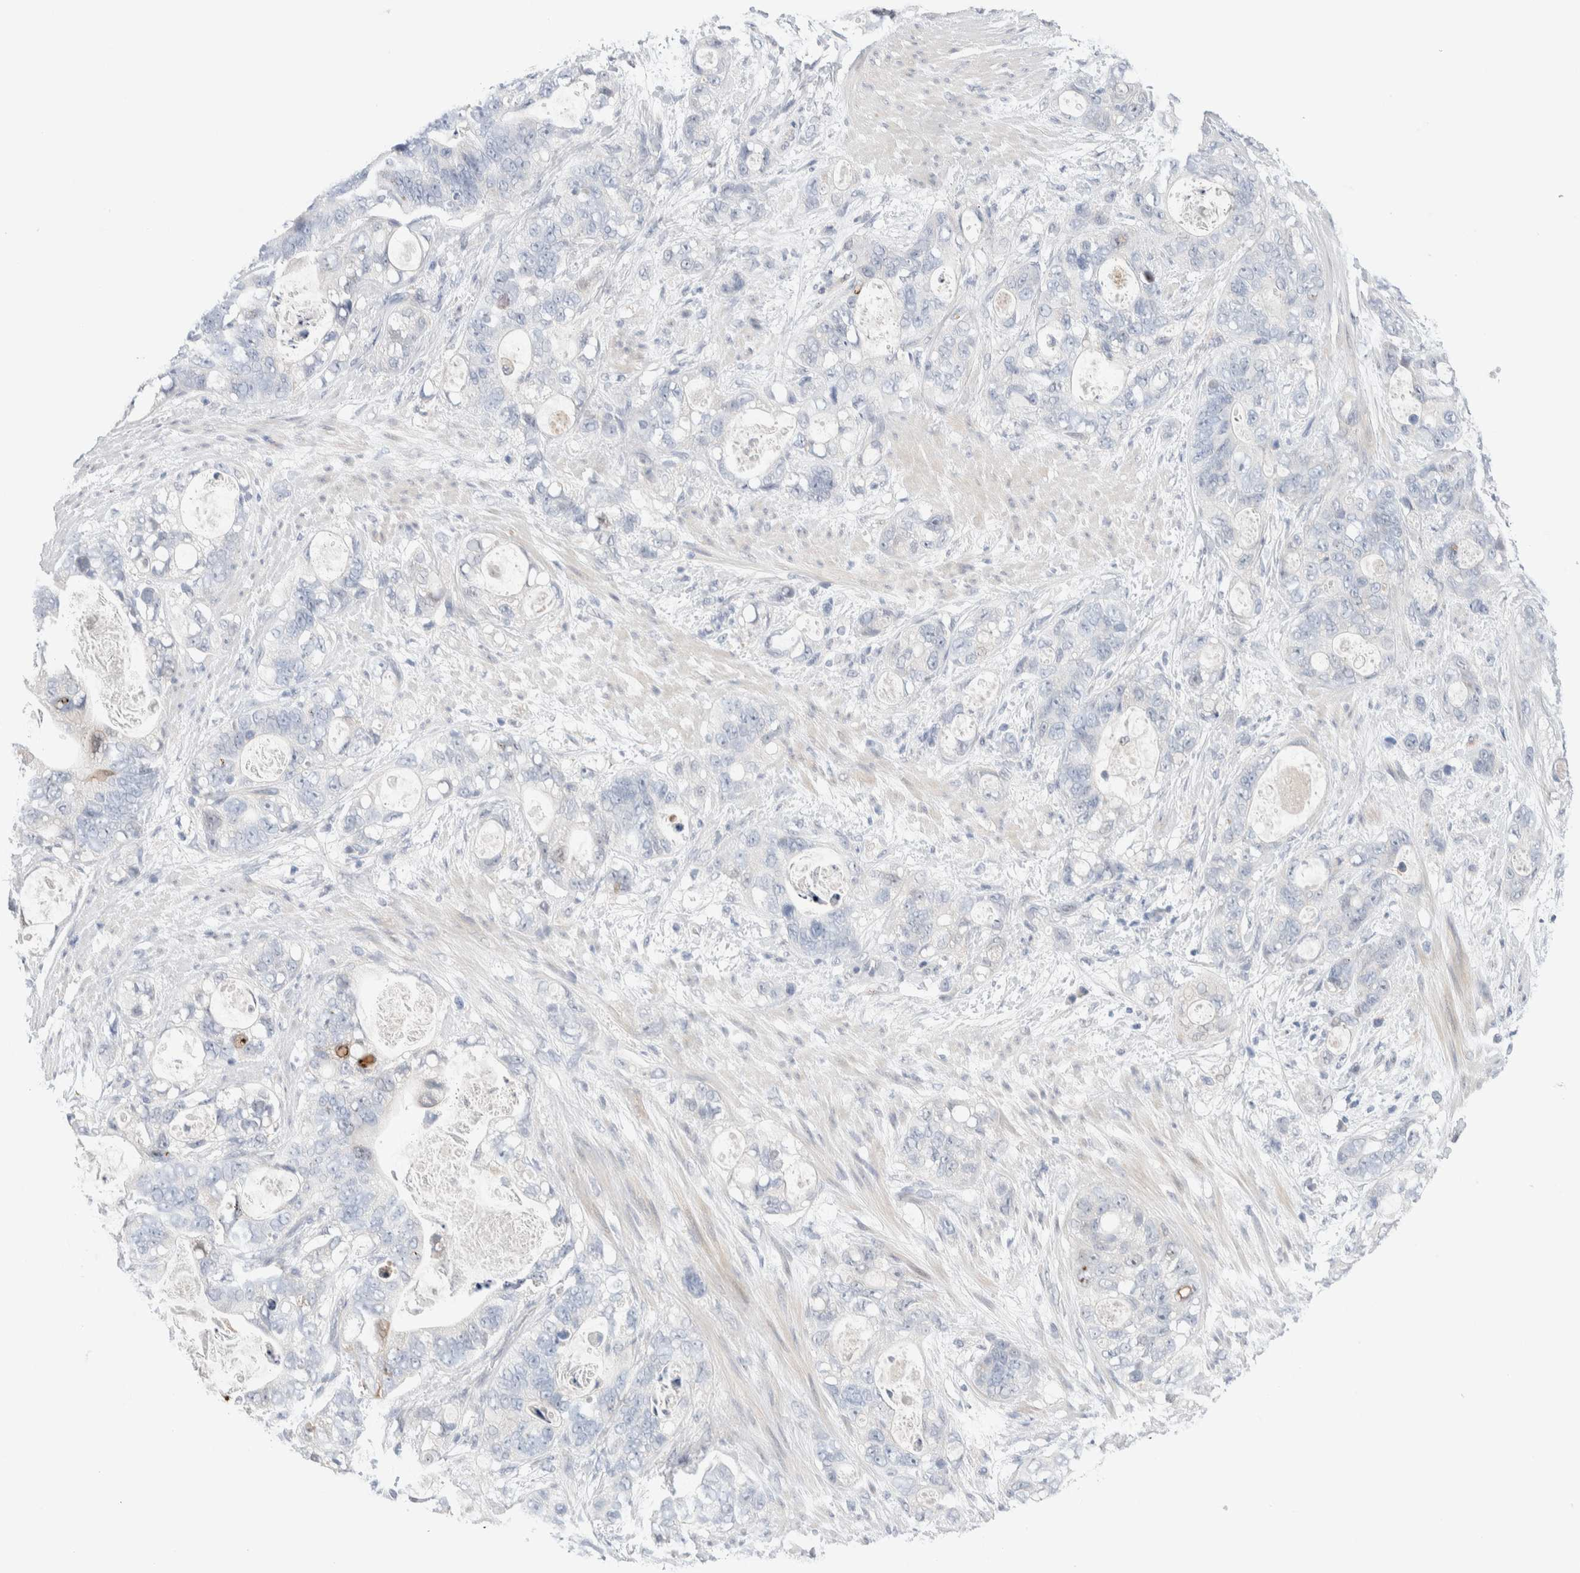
{"staining": {"intensity": "negative", "quantity": "none", "location": "none"}, "tissue": "stomach cancer", "cell_type": "Tumor cells", "image_type": "cancer", "snomed": [{"axis": "morphology", "description": "Normal tissue, NOS"}, {"axis": "morphology", "description": "Adenocarcinoma, NOS"}, {"axis": "topography", "description": "Stomach"}], "caption": "Stomach cancer was stained to show a protein in brown. There is no significant positivity in tumor cells. (Brightfield microscopy of DAB immunohistochemistry at high magnification).", "gene": "DNAJB6", "patient": {"sex": "female", "age": 89}}